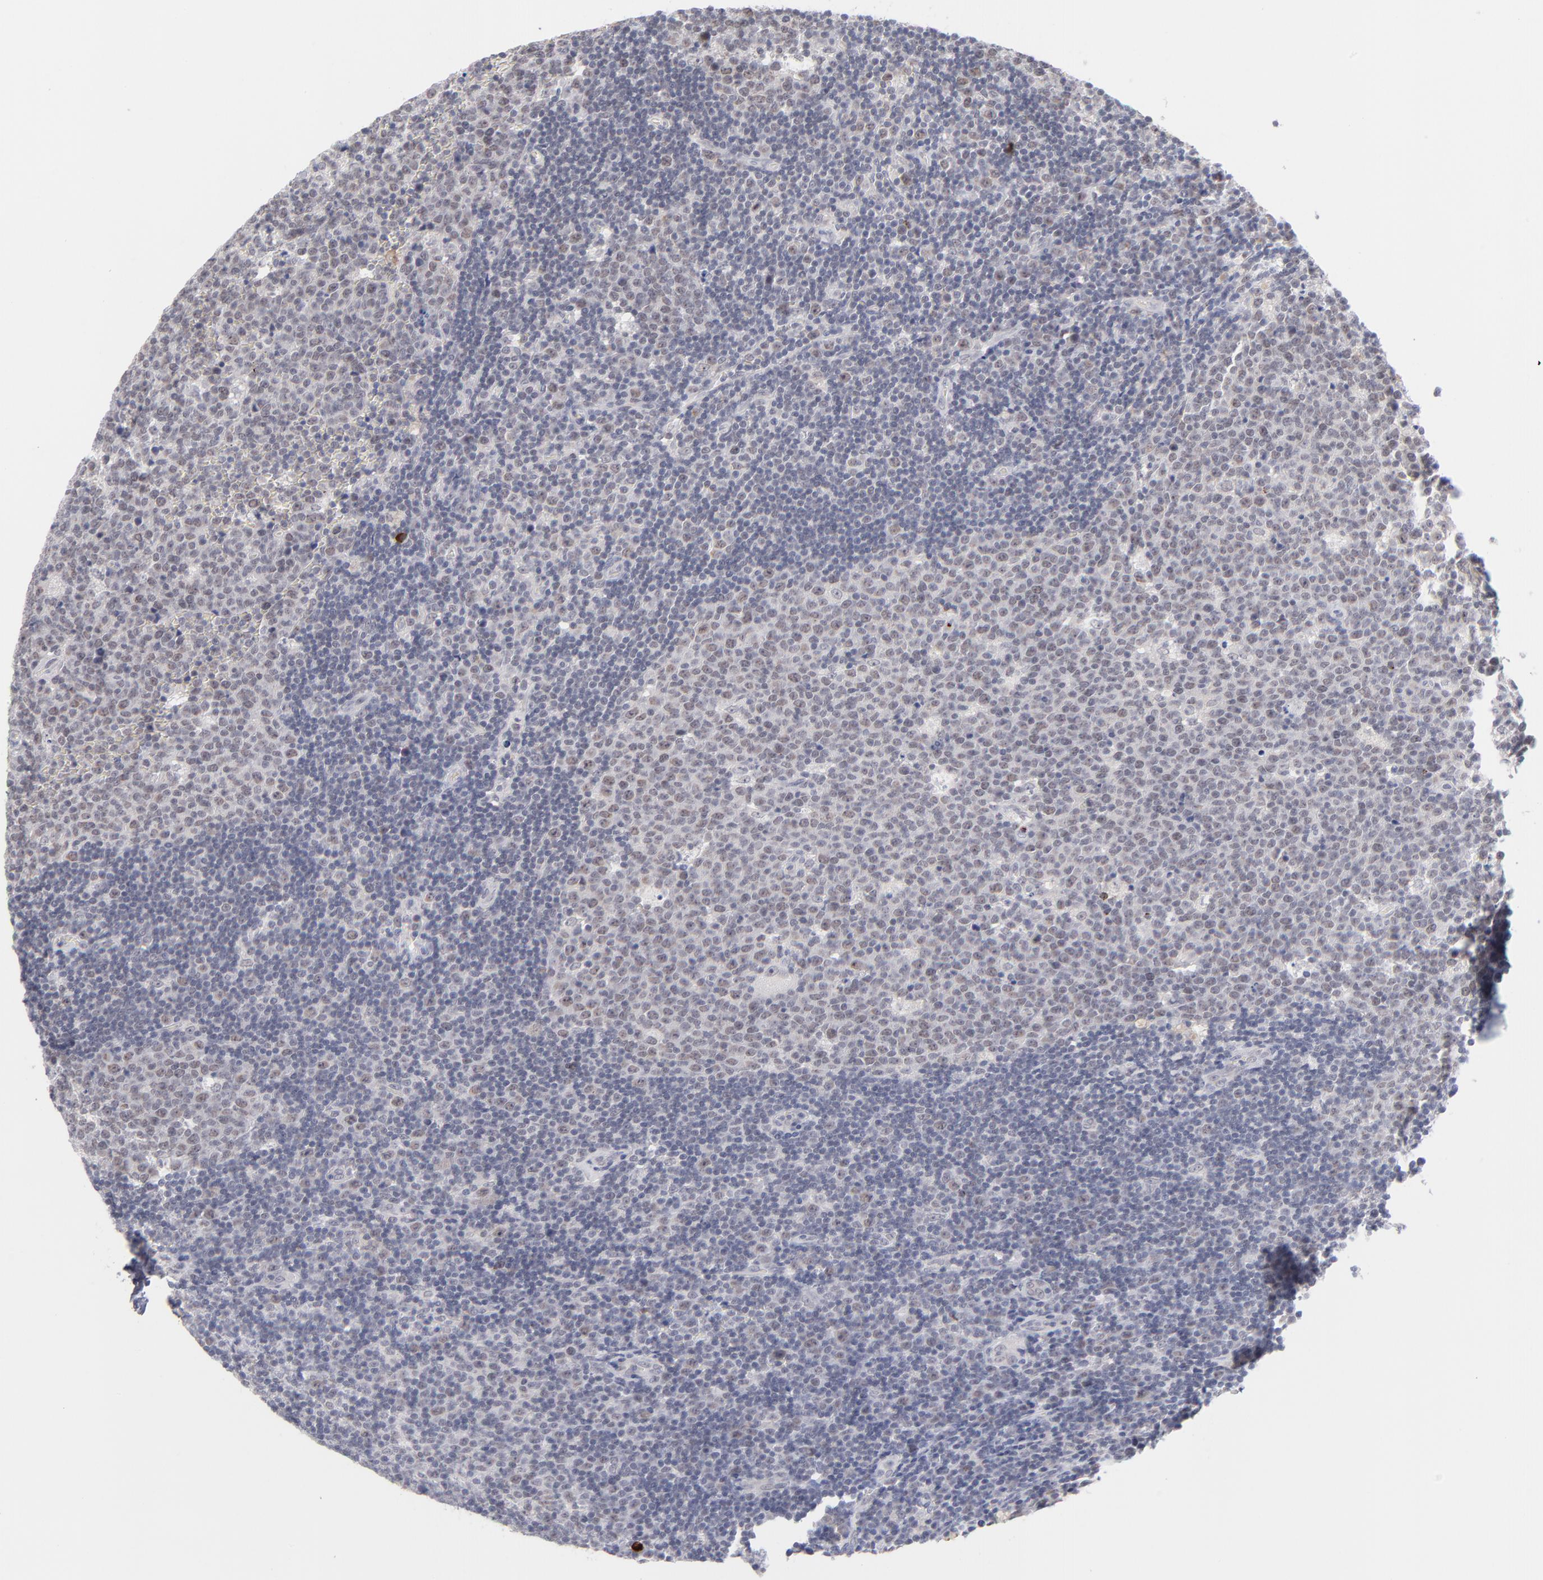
{"staining": {"intensity": "negative", "quantity": "none", "location": "none"}, "tissue": "lymph node", "cell_type": "Germinal center cells", "image_type": "normal", "snomed": [{"axis": "morphology", "description": "Normal tissue, NOS"}, {"axis": "topography", "description": "Lymph node"}, {"axis": "topography", "description": "Salivary gland"}], "caption": "High power microscopy histopathology image of an immunohistochemistry (IHC) image of benign lymph node, revealing no significant positivity in germinal center cells. (DAB immunohistochemistry visualized using brightfield microscopy, high magnification).", "gene": "WSB1", "patient": {"sex": "male", "age": 8}}